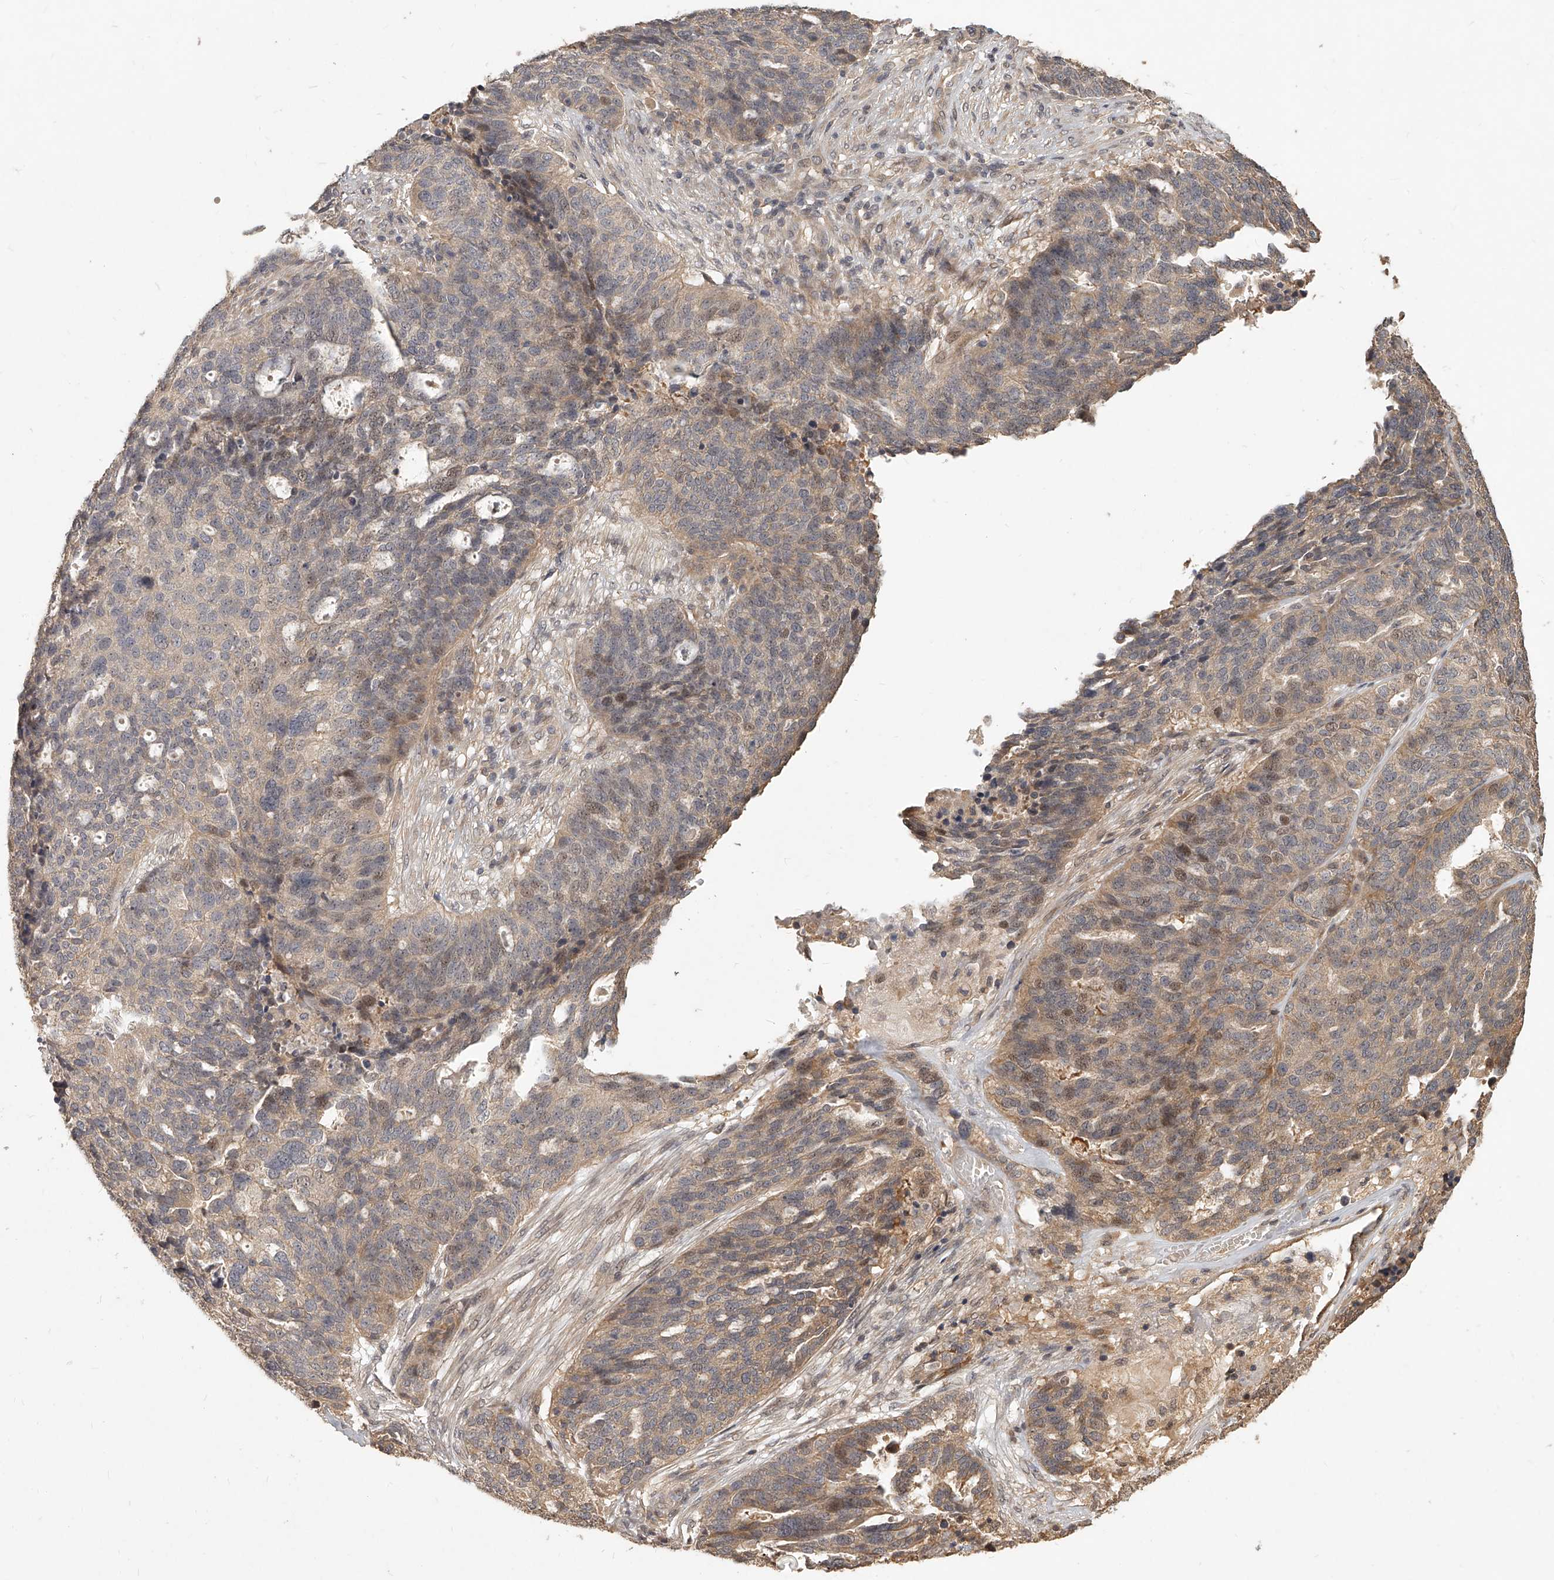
{"staining": {"intensity": "weak", "quantity": "25%-75%", "location": "cytoplasmic/membranous"}, "tissue": "ovarian cancer", "cell_type": "Tumor cells", "image_type": "cancer", "snomed": [{"axis": "morphology", "description": "Cystadenocarcinoma, serous, NOS"}, {"axis": "topography", "description": "Ovary"}], "caption": "Ovarian cancer stained with a brown dye demonstrates weak cytoplasmic/membranous positive expression in approximately 25%-75% of tumor cells.", "gene": "SLC37A1", "patient": {"sex": "female", "age": 59}}